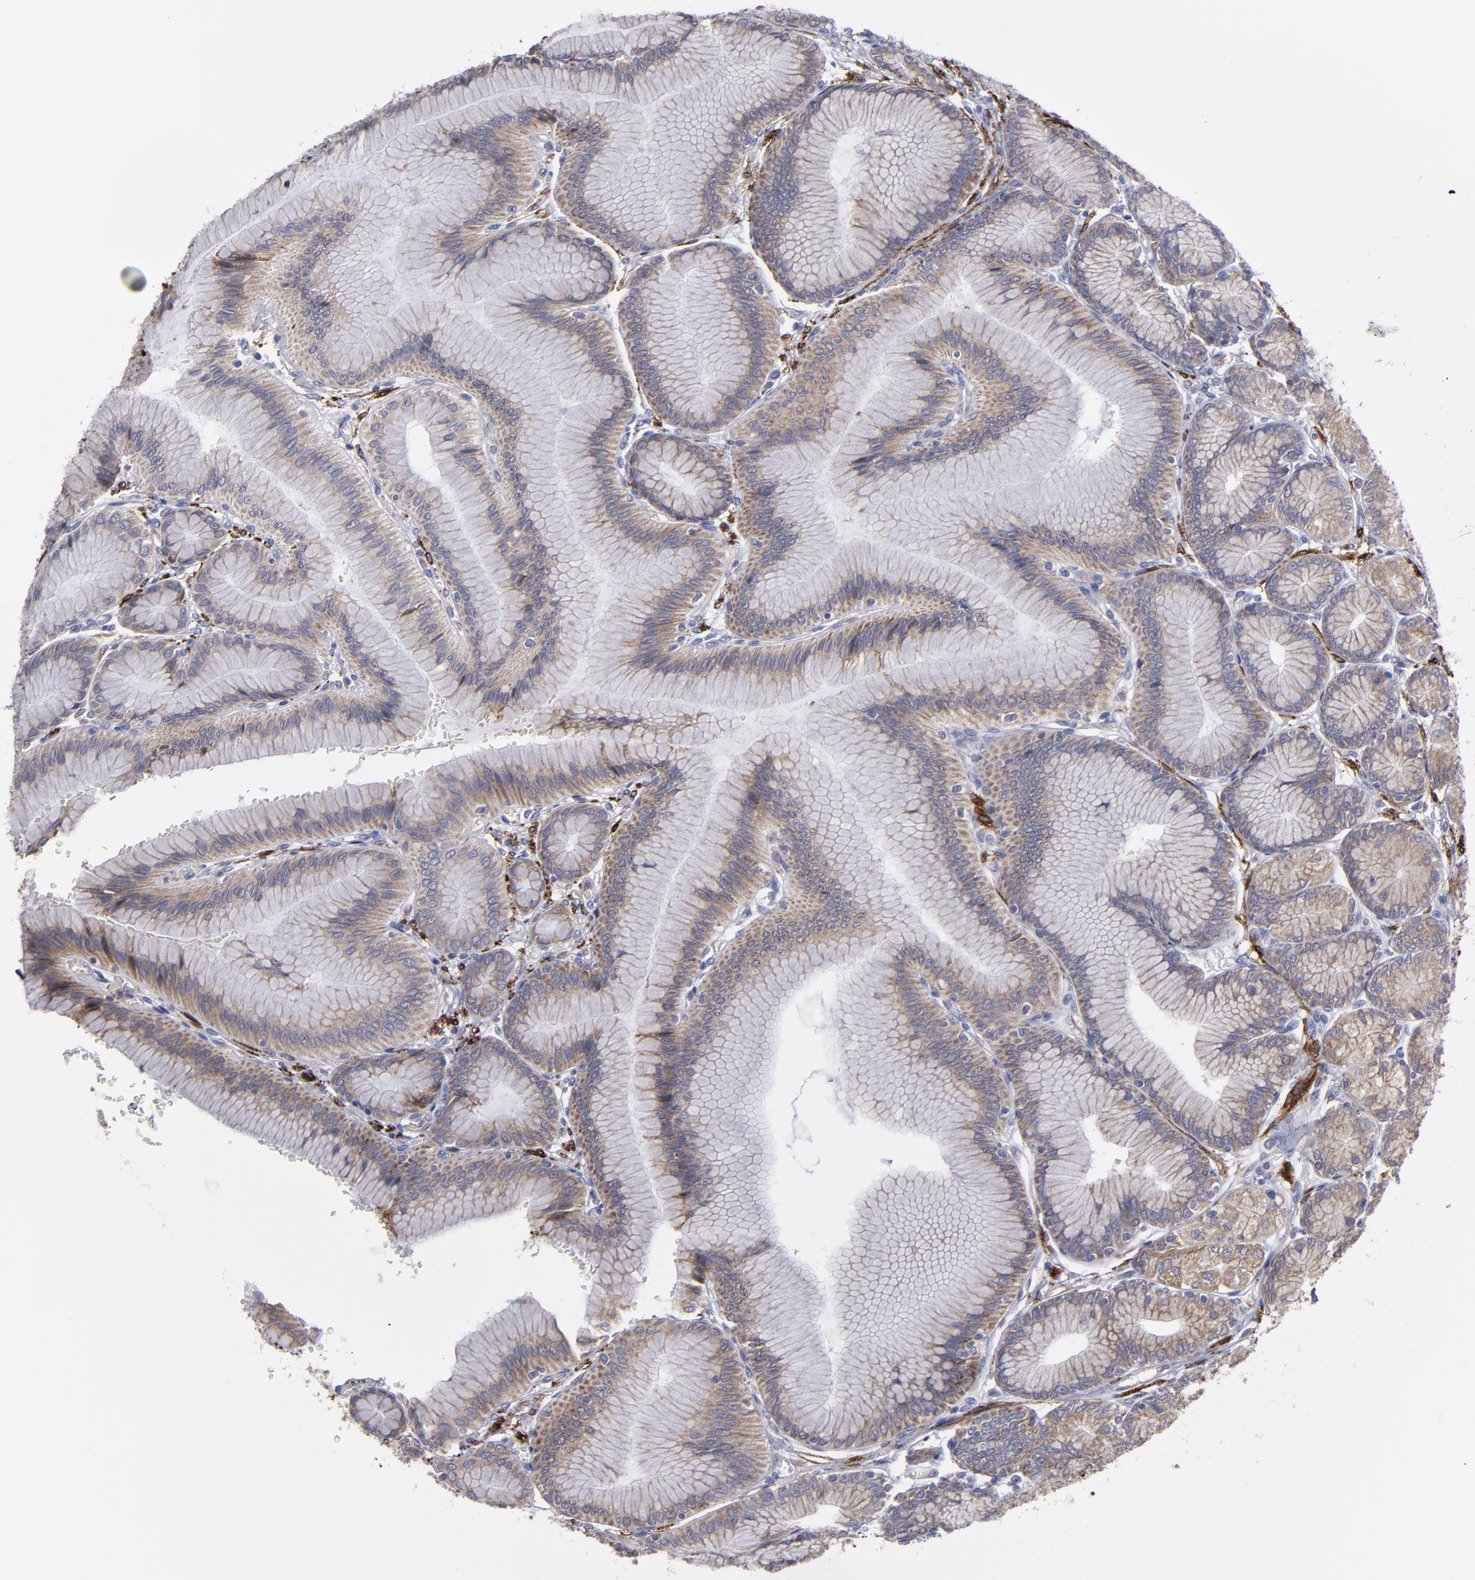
{"staining": {"intensity": "moderate", "quantity": ">75%", "location": "cytoplasmic/membranous"}, "tissue": "stomach", "cell_type": "Glandular cells", "image_type": "normal", "snomed": [{"axis": "morphology", "description": "Normal tissue, NOS"}, {"axis": "morphology", "description": "Adenocarcinoma, NOS"}, {"axis": "topography", "description": "Stomach"}, {"axis": "topography", "description": "Stomach, lower"}], "caption": "Immunohistochemistry (IHC) of unremarkable stomach demonstrates medium levels of moderate cytoplasmic/membranous positivity in approximately >75% of glandular cells.", "gene": "SLMAP", "patient": {"sex": "female", "age": 65}}